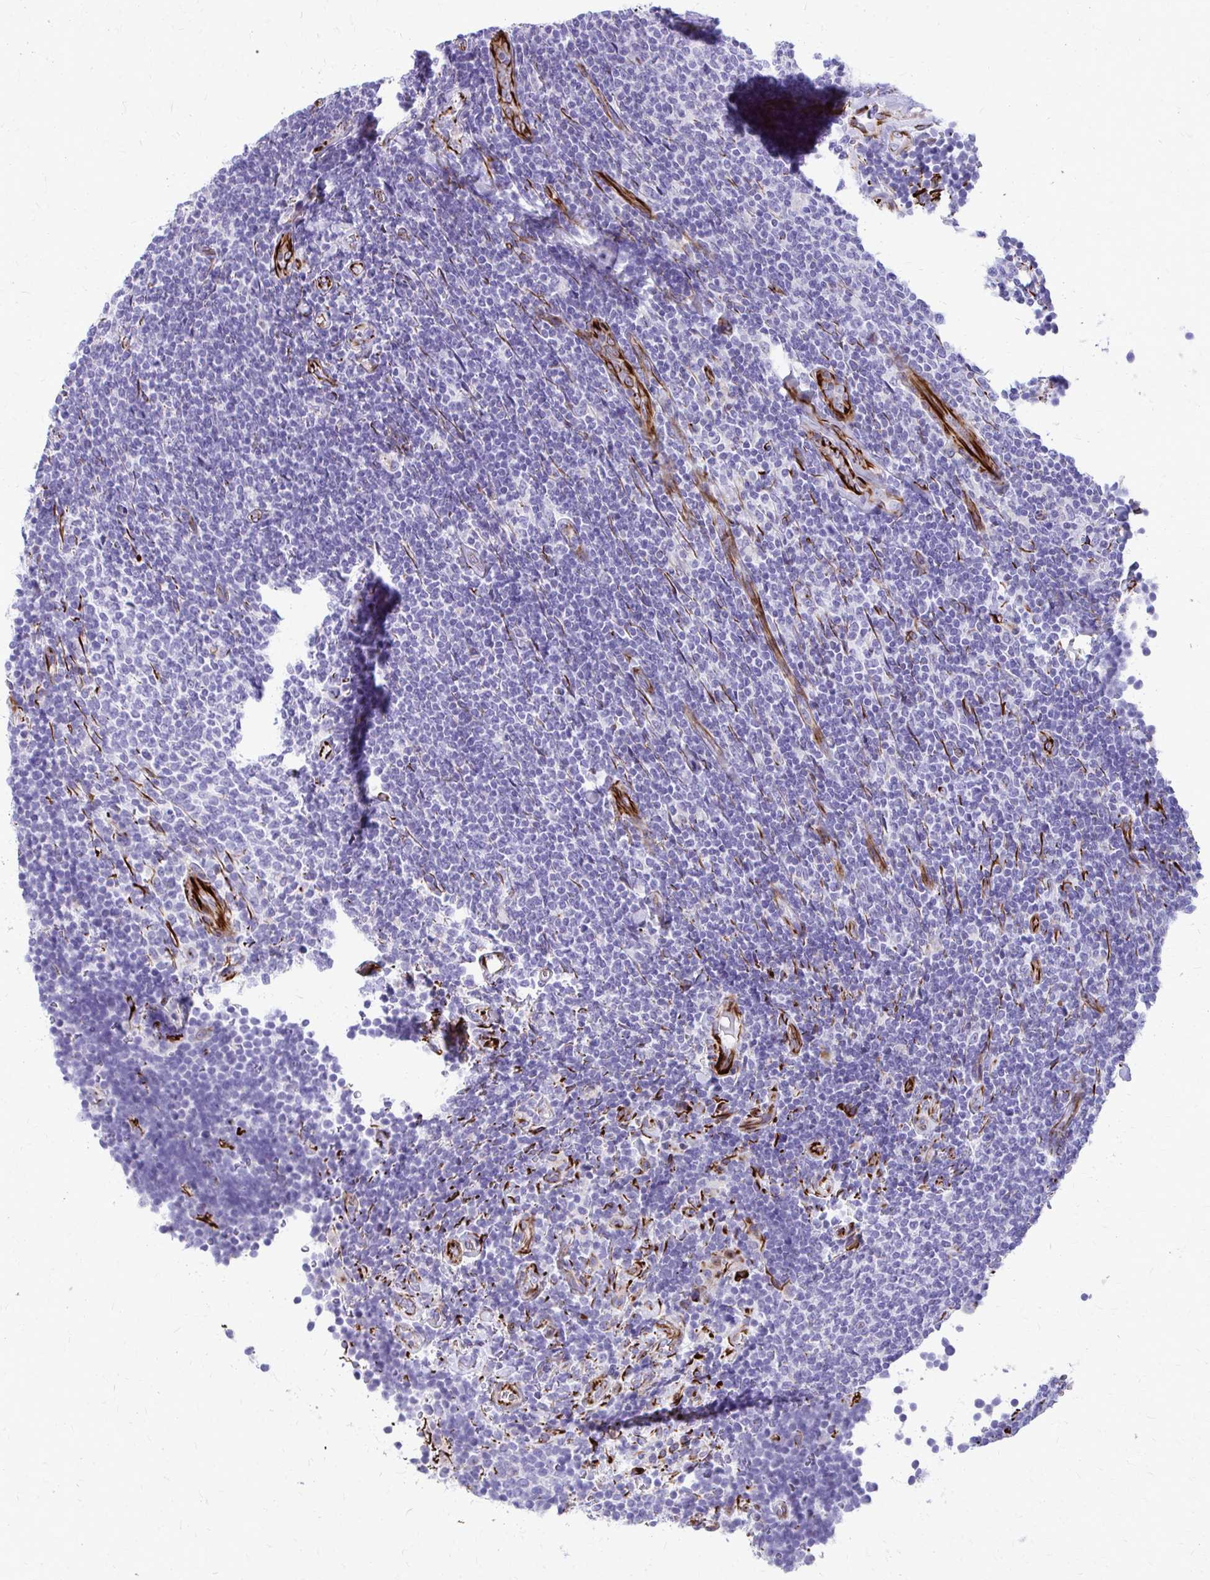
{"staining": {"intensity": "negative", "quantity": "none", "location": "none"}, "tissue": "lymphoma", "cell_type": "Tumor cells", "image_type": "cancer", "snomed": [{"axis": "morphology", "description": "Malignant lymphoma, non-Hodgkin's type, Low grade"}, {"axis": "topography", "description": "Lymph node"}], "caption": "DAB immunohistochemical staining of human lymphoma shows no significant expression in tumor cells. The staining is performed using DAB (3,3'-diaminobenzidine) brown chromogen with nuclei counter-stained in using hematoxylin.", "gene": "TRIM6", "patient": {"sex": "male", "age": 52}}